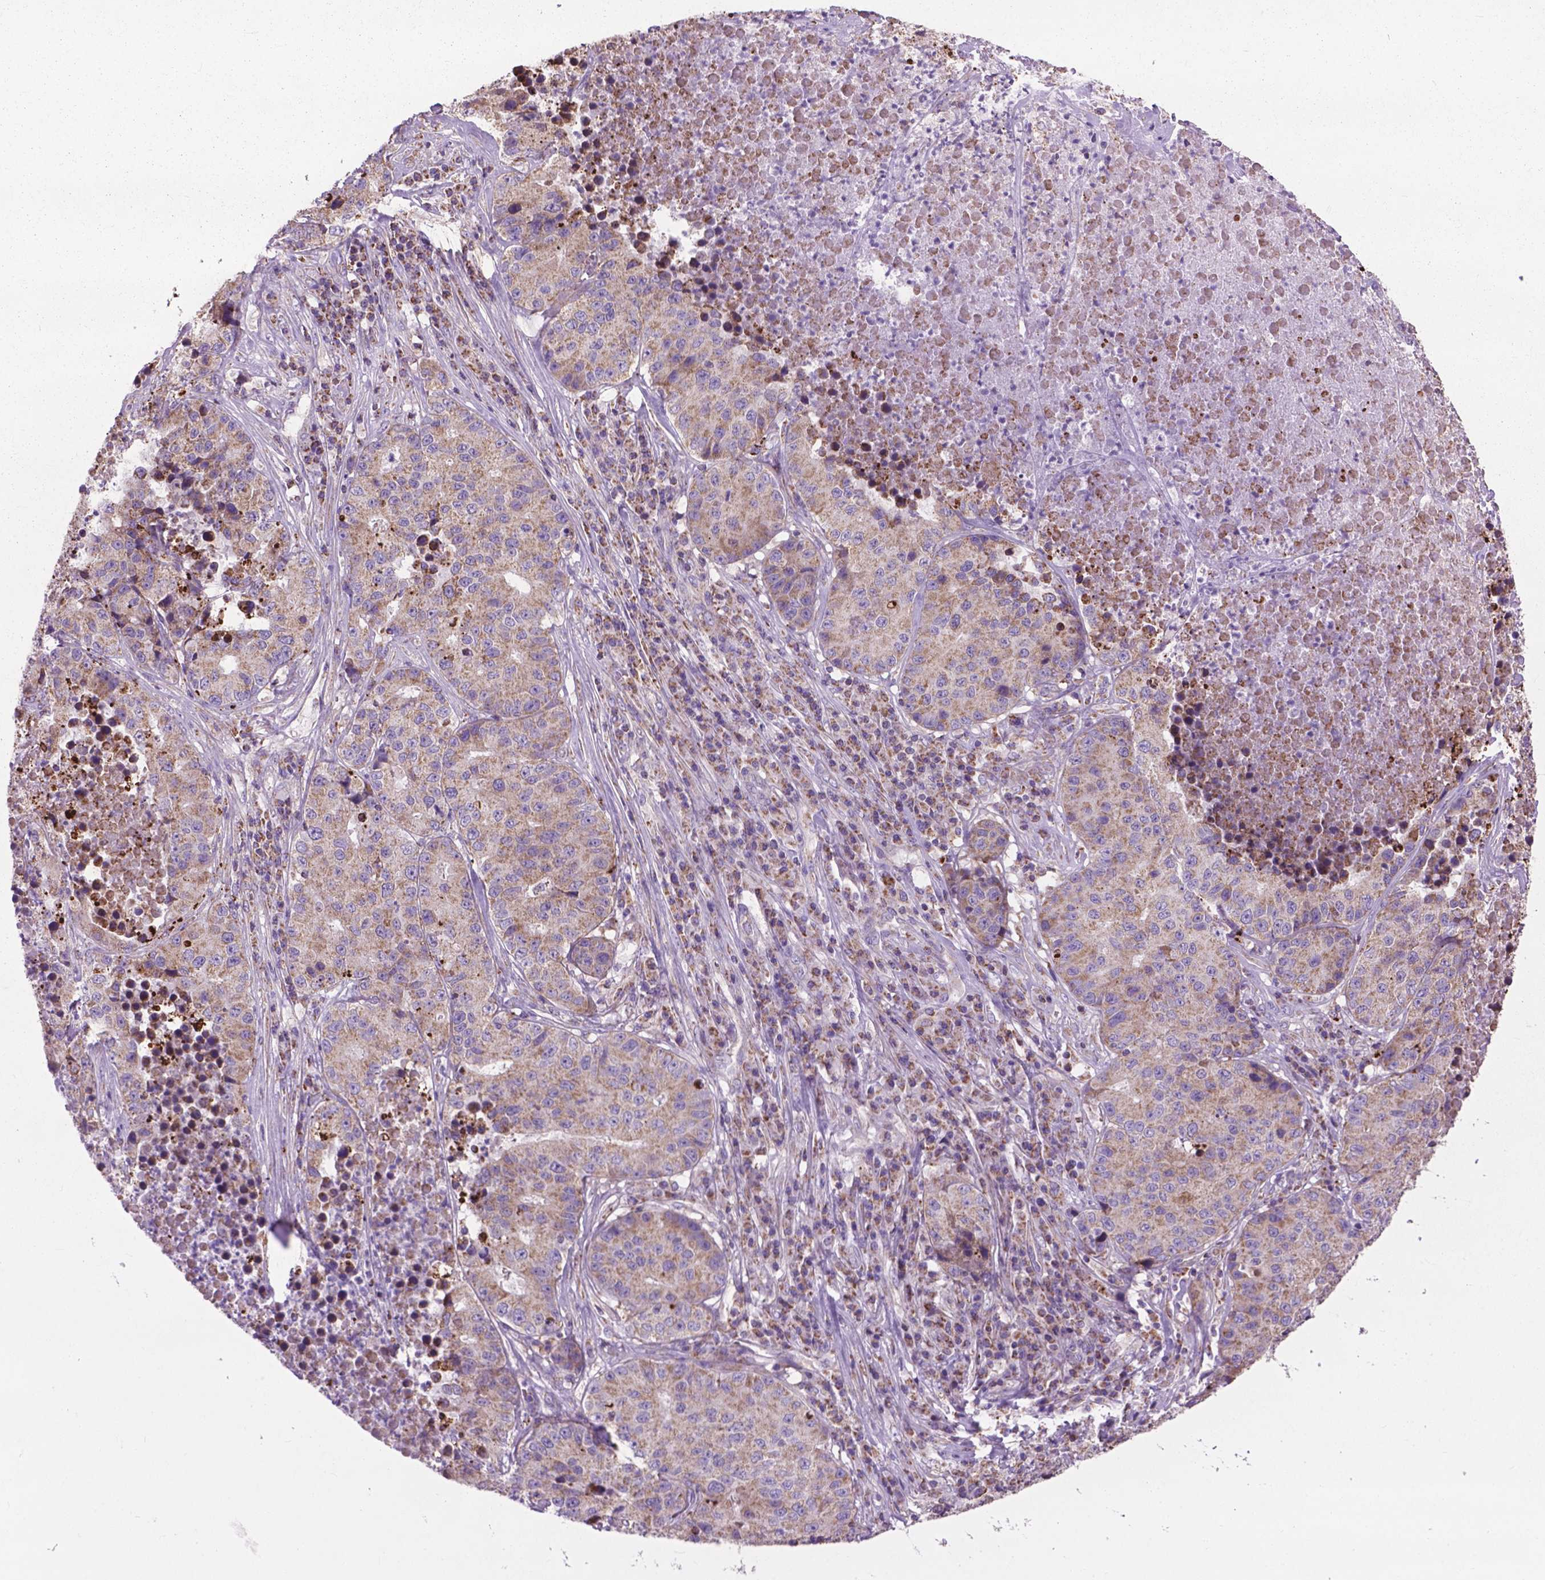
{"staining": {"intensity": "moderate", "quantity": ">75%", "location": "cytoplasmic/membranous"}, "tissue": "stomach cancer", "cell_type": "Tumor cells", "image_type": "cancer", "snomed": [{"axis": "morphology", "description": "Adenocarcinoma, NOS"}, {"axis": "topography", "description": "Stomach"}], "caption": "The image reveals staining of stomach adenocarcinoma, revealing moderate cytoplasmic/membranous protein positivity (brown color) within tumor cells.", "gene": "VDAC1", "patient": {"sex": "male", "age": 71}}